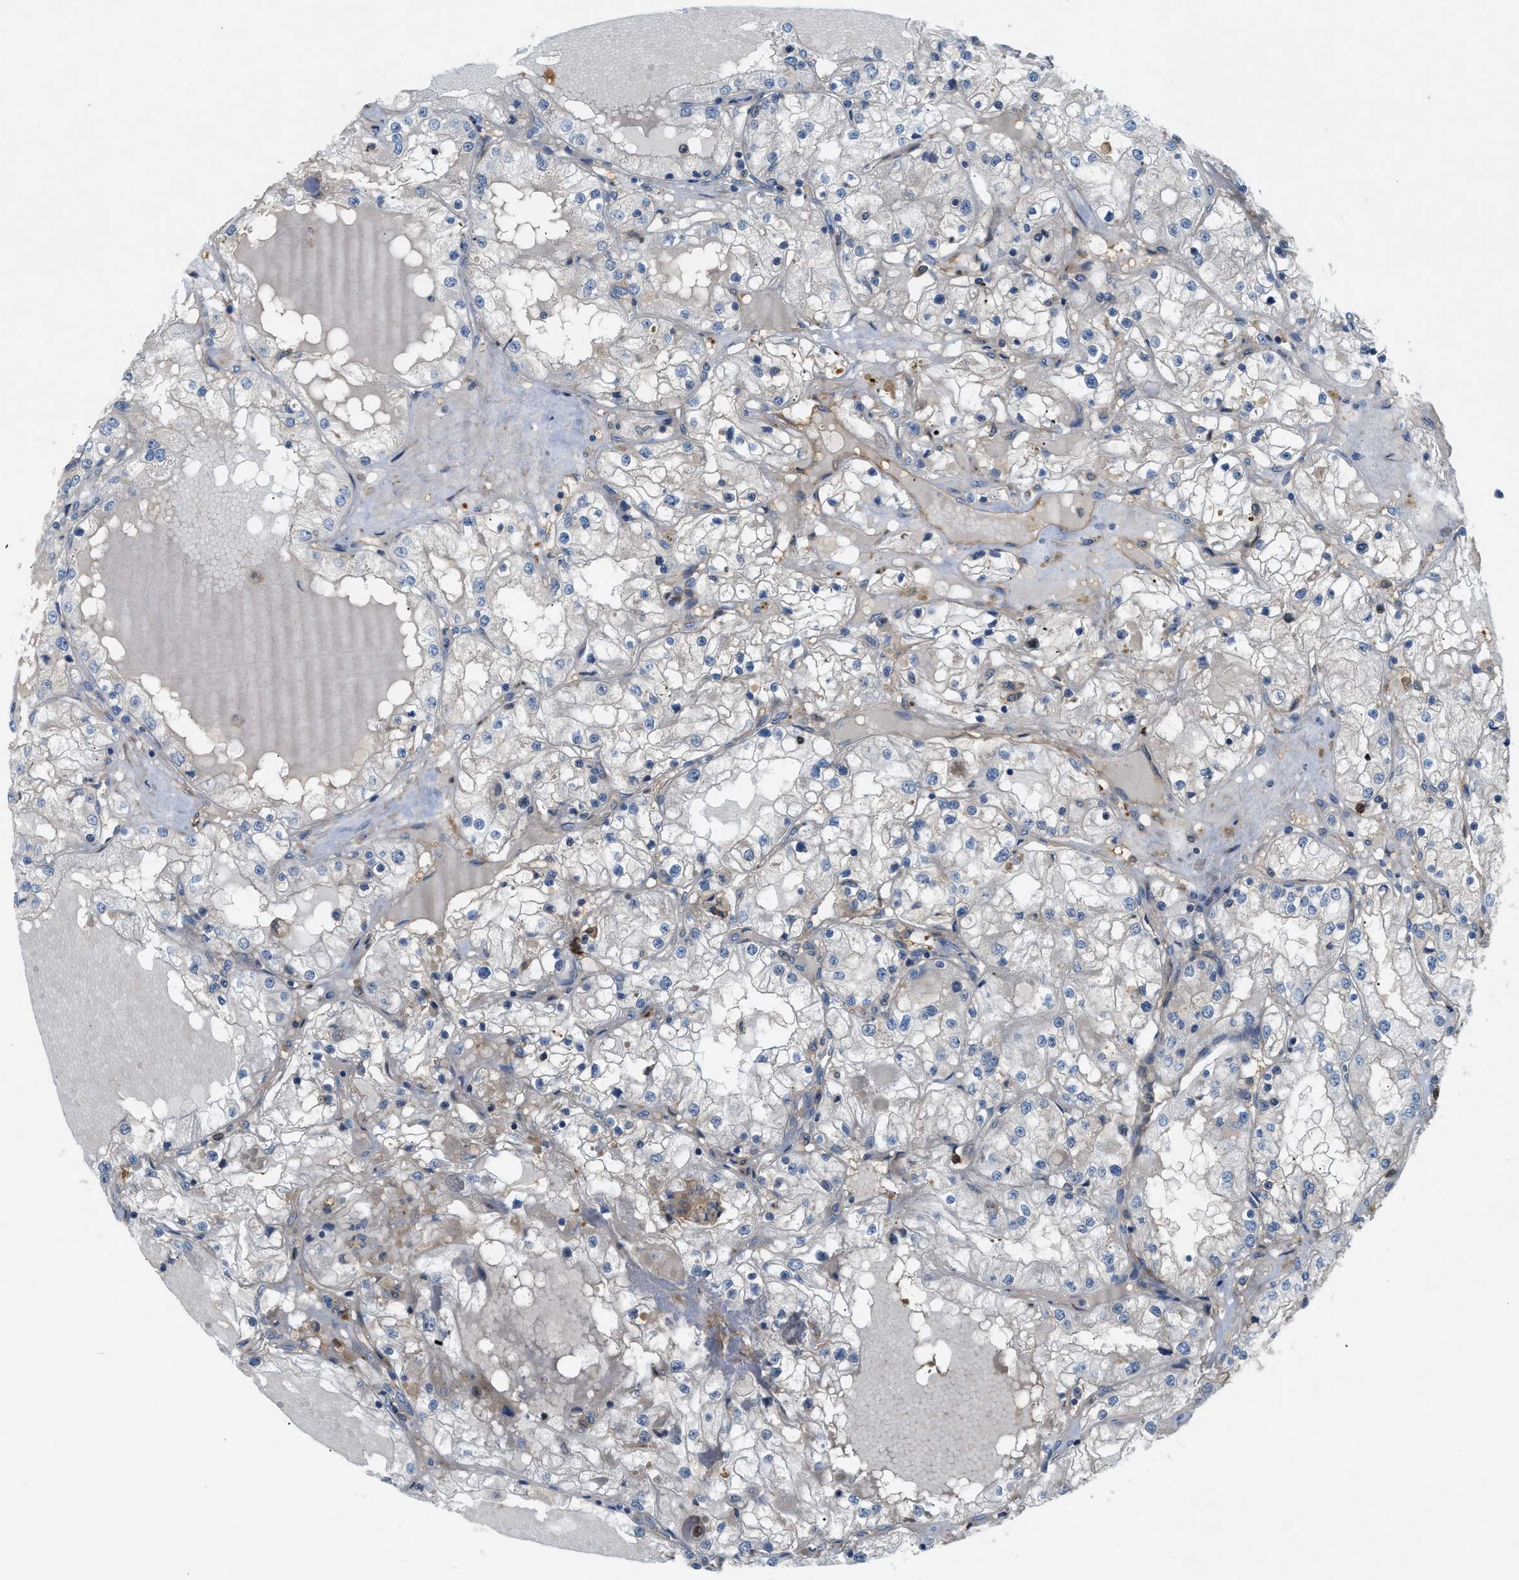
{"staining": {"intensity": "negative", "quantity": "none", "location": "none"}, "tissue": "renal cancer", "cell_type": "Tumor cells", "image_type": "cancer", "snomed": [{"axis": "morphology", "description": "Adenocarcinoma, NOS"}, {"axis": "topography", "description": "Kidney"}], "caption": "There is no significant positivity in tumor cells of adenocarcinoma (renal).", "gene": "TRAK2", "patient": {"sex": "male", "age": 68}}